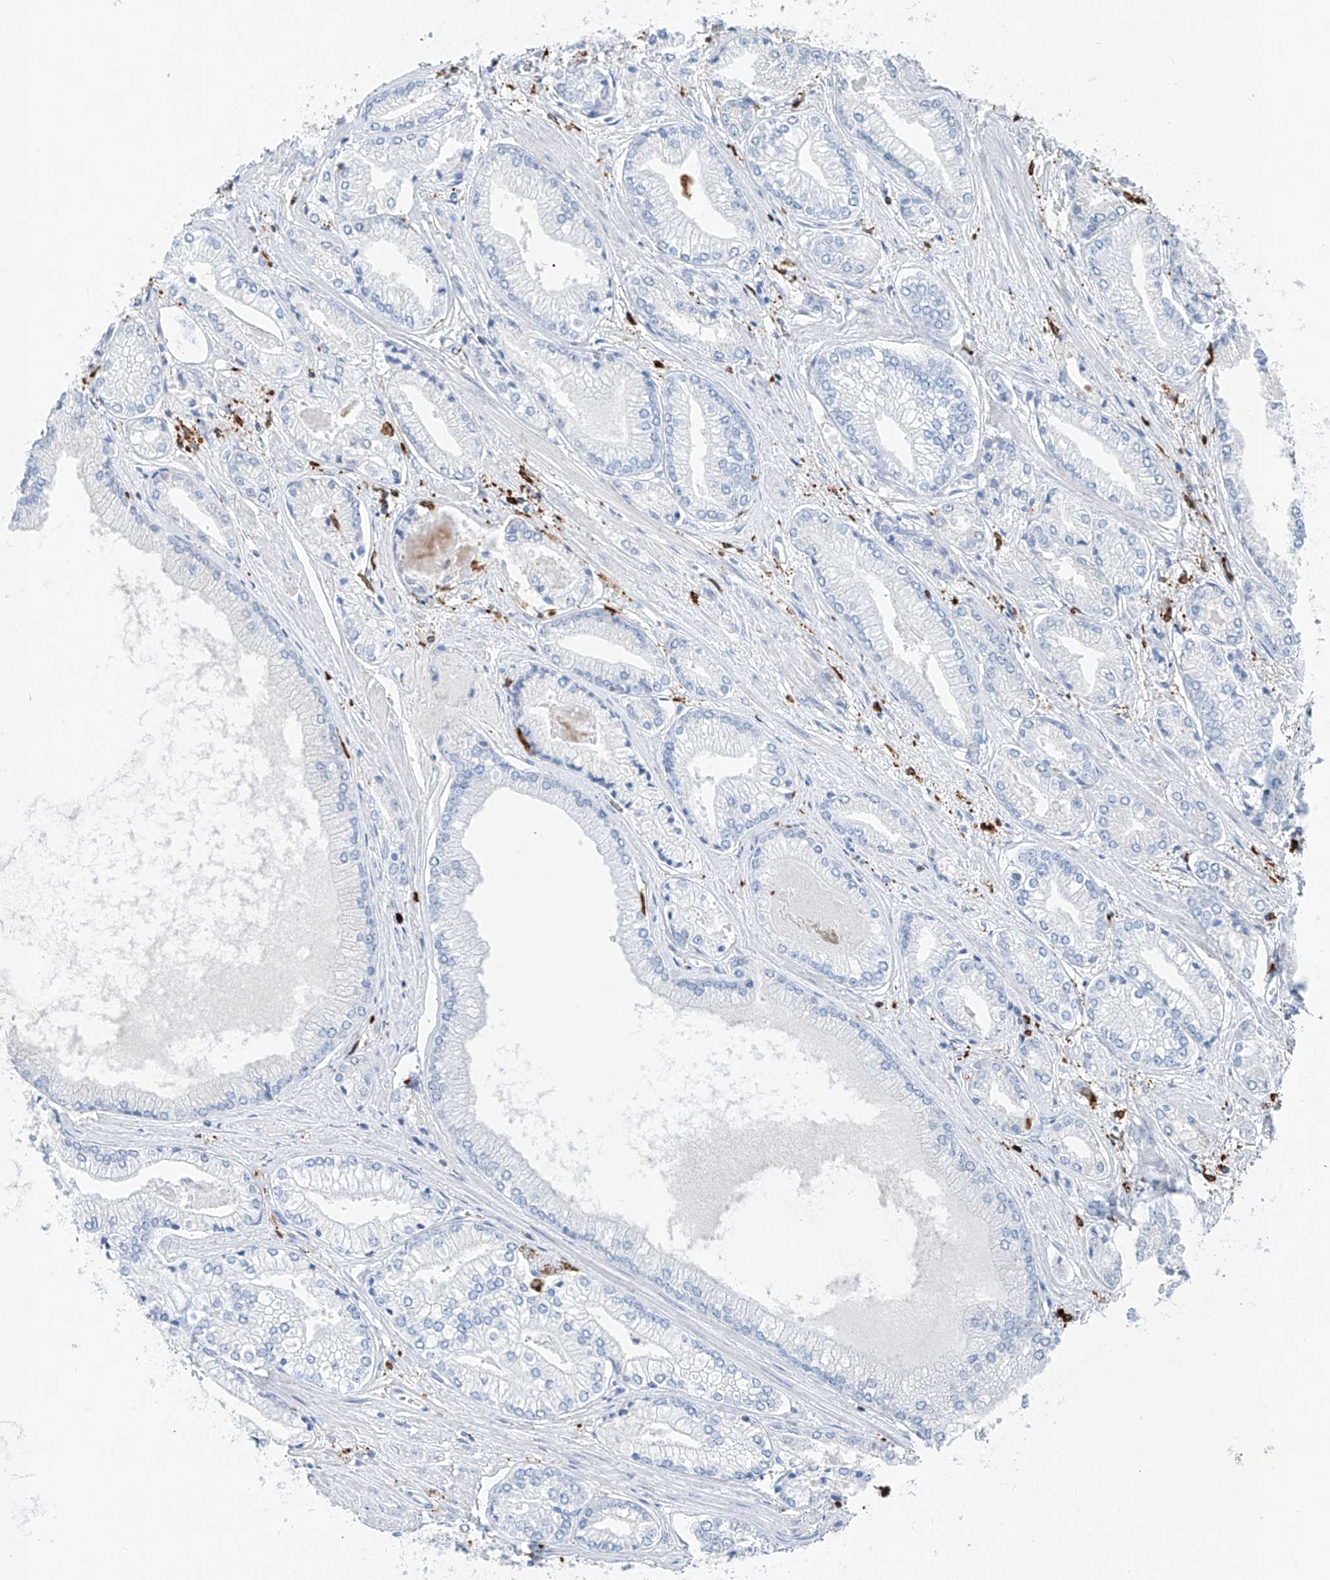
{"staining": {"intensity": "negative", "quantity": "none", "location": "none"}, "tissue": "prostate cancer", "cell_type": "Tumor cells", "image_type": "cancer", "snomed": [{"axis": "morphology", "description": "Adenocarcinoma, Low grade"}, {"axis": "topography", "description": "Prostate"}], "caption": "The image displays no staining of tumor cells in prostate cancer.", "gene": "TBXAS1", "patient": {"sex": "male", "age": 60}}